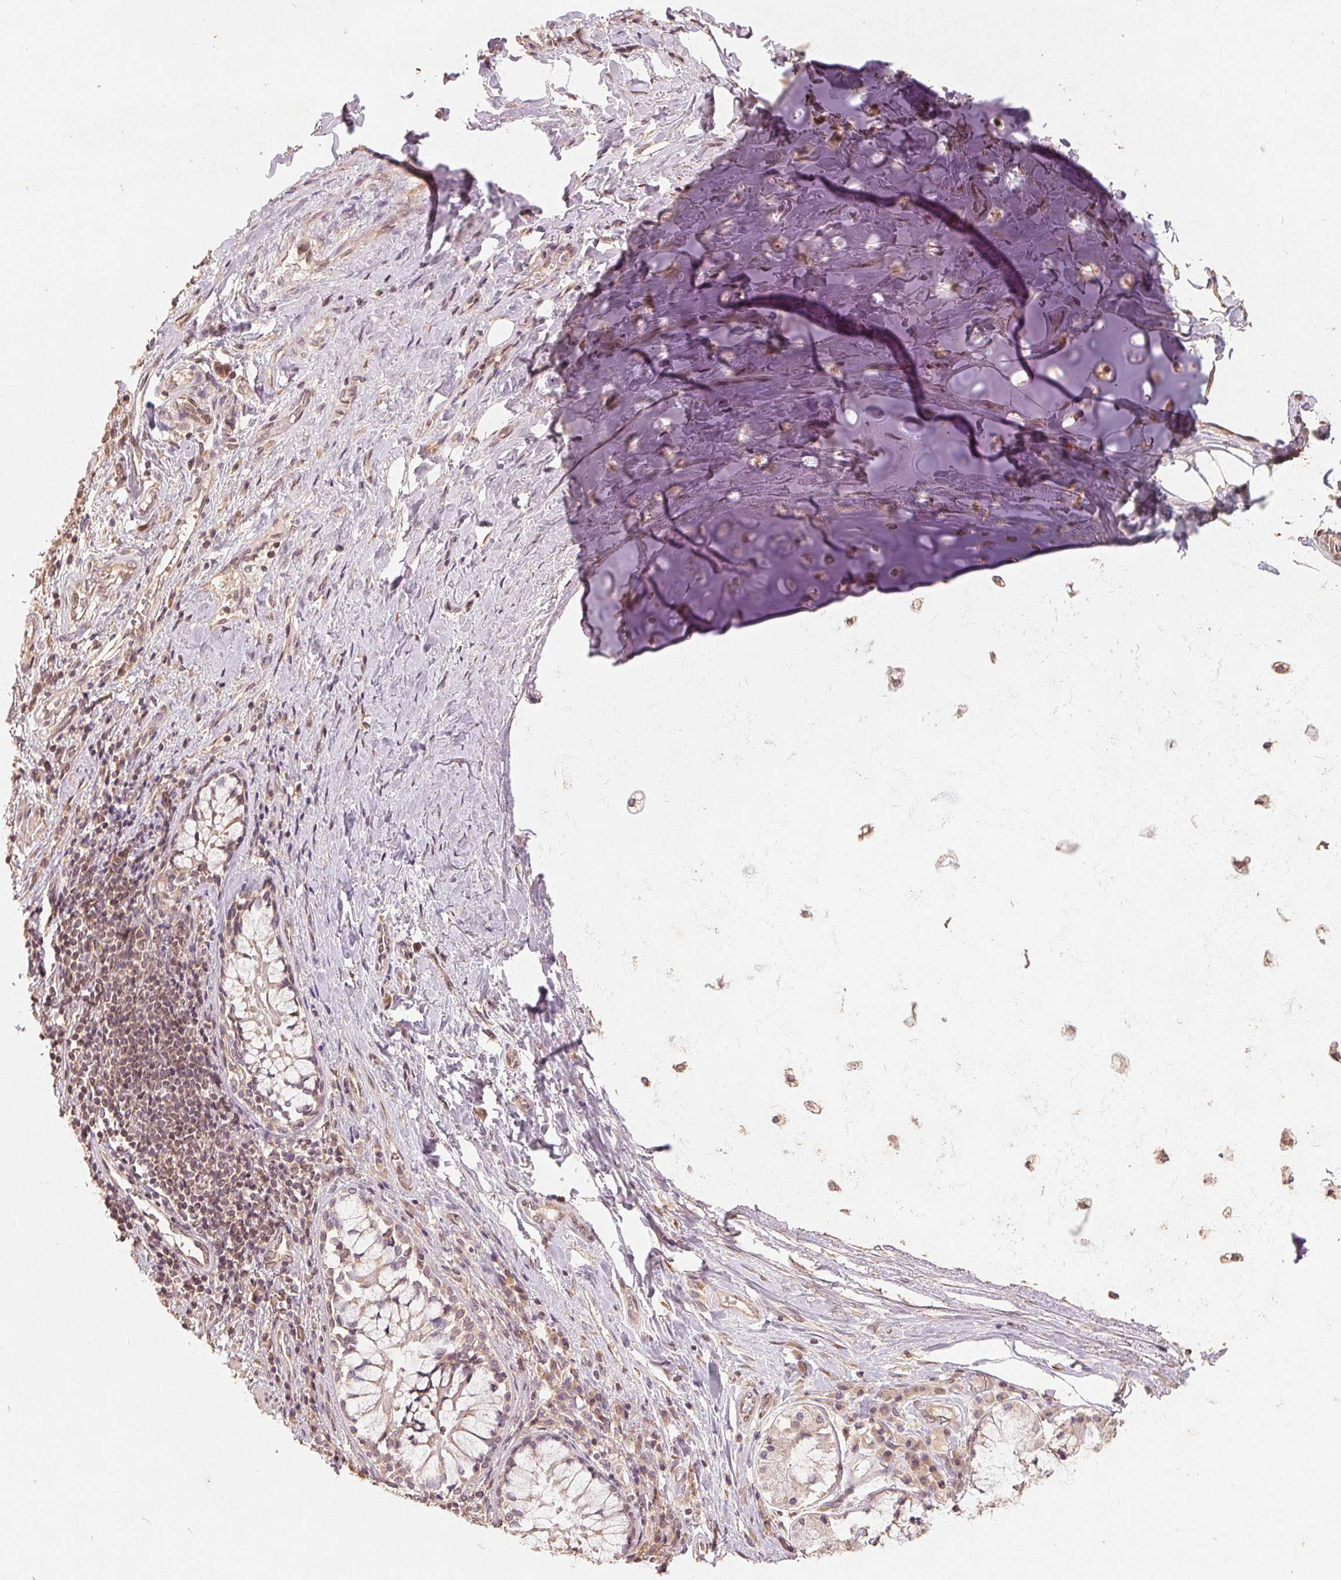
{"staining": {"intensity": "moderate", "quantity": "25%-75%", "location": "cytoplasmic/membranous"}, "tissue": "adipose tissue", "cell_type": "Adipocytes", "image_type": "normal", "snomed": [{"axis": "morphology", "description": "Normal tissue, NOS"}, {"axis": "topography", "description": "Cartilage tissue"}, {"axis": "topography", "description": "Bronchus"}], "caption": "Adipose tissue stained for a protein shows moderate cytoplasmic/membranous positivity in adipocytes. Immunohistochemistry (ihc) stains the protein in brown and the nuclei are stained blue.", "gene": "CDIPT", "patient": {"sex": "male", "age": 64}}